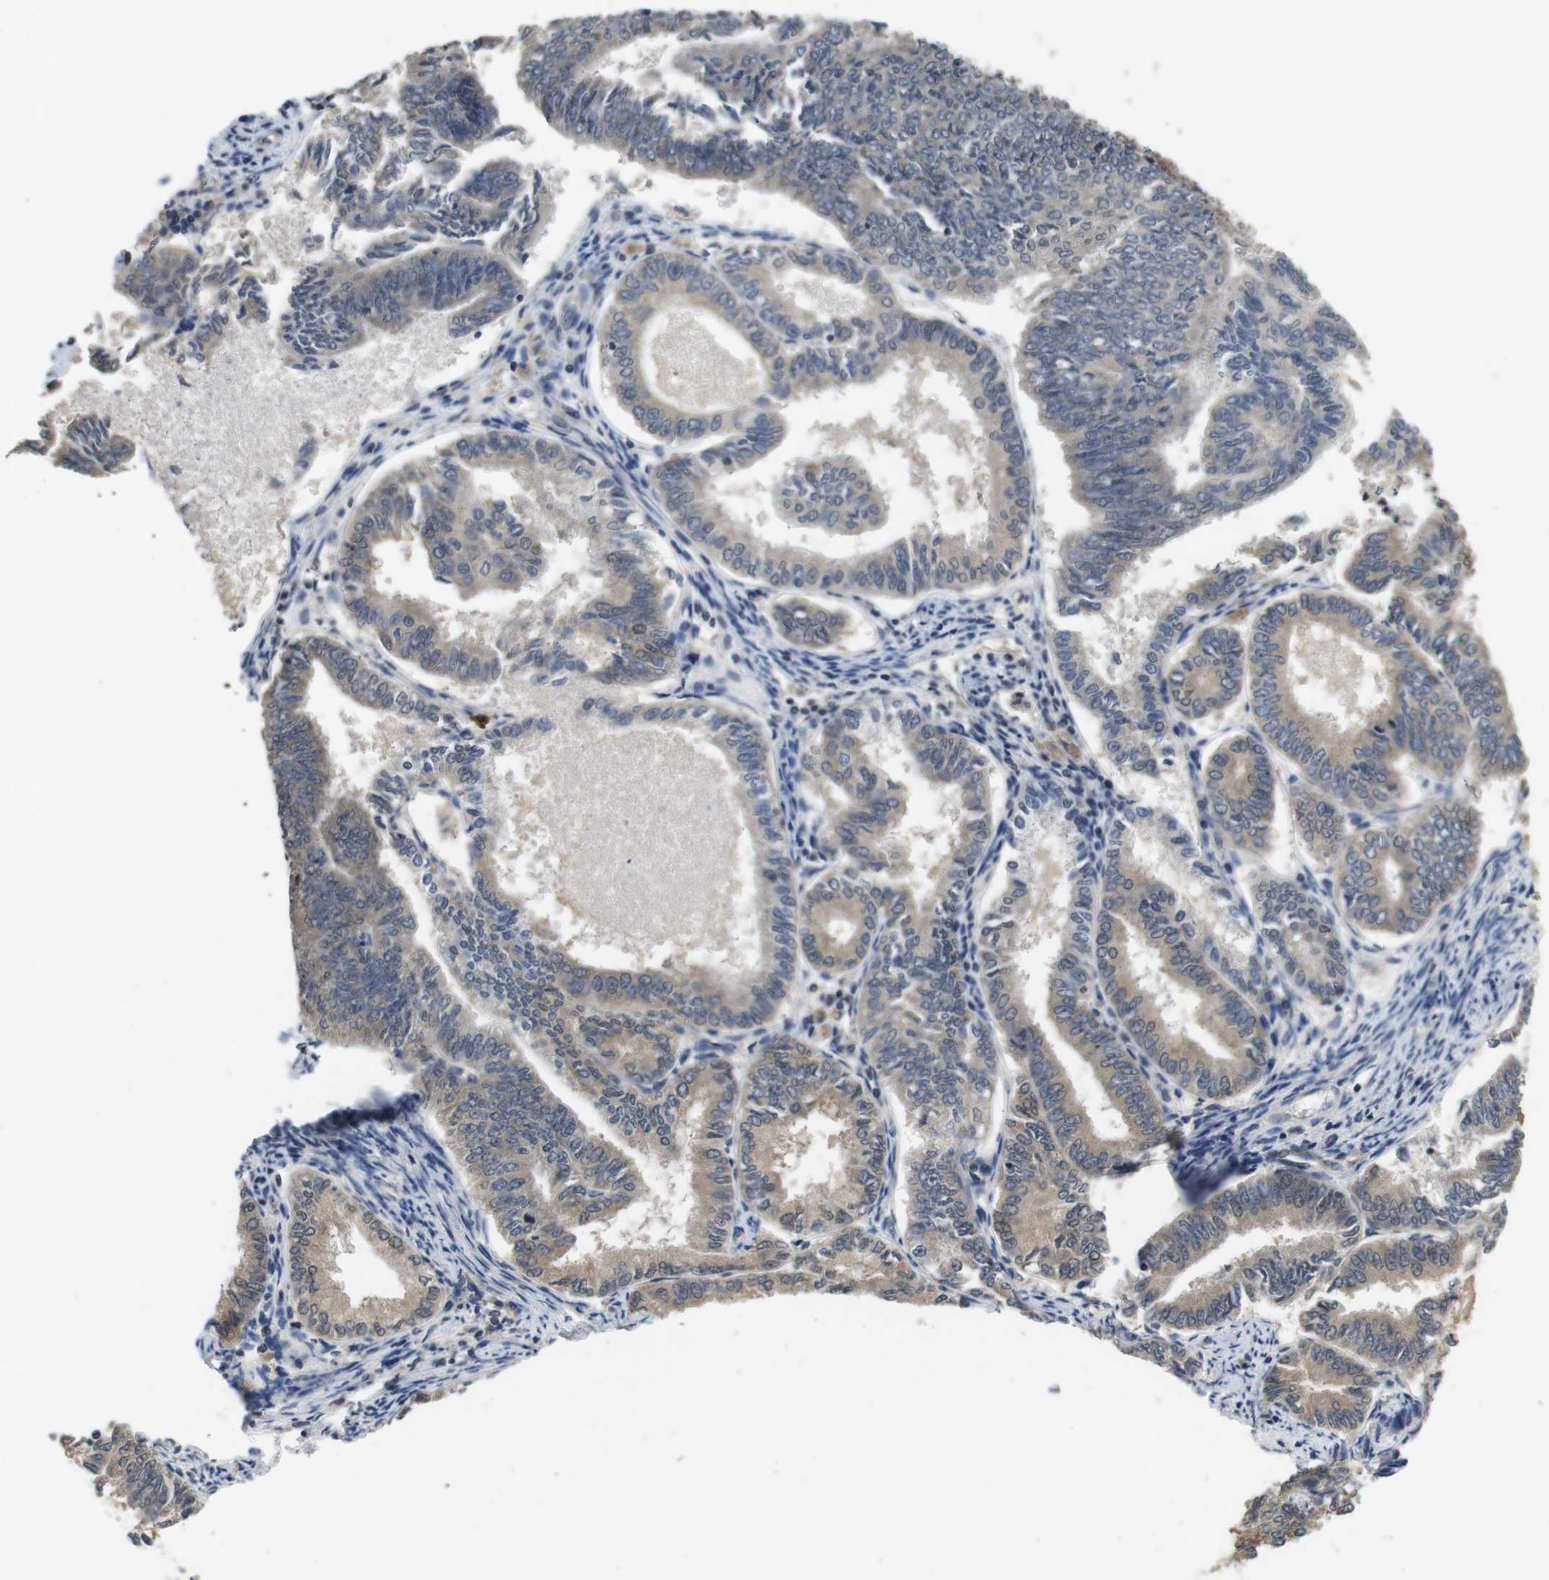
{"staining": {"intensity": "weak", "quantity": ">75%", "location": "cytoplasmic/membranous"}, "tissue": "endometrial cancer", "cell_type": "Tumor cells", "image_type": "cancer", "snomed": [{"axis": "morphology", "description": "Adenocarcinoma, NOS"}, {"axis": "topography", "description": "Endometrium"}], "caption": "Immunohistochemical staining of human endometrial adenocarcinoma exhibits low levels of weak cytoplasmic/membranous expression in about >75% of tumor cells.", "gene": "FADD", "patient": {"sex": "female", "age": 86}}